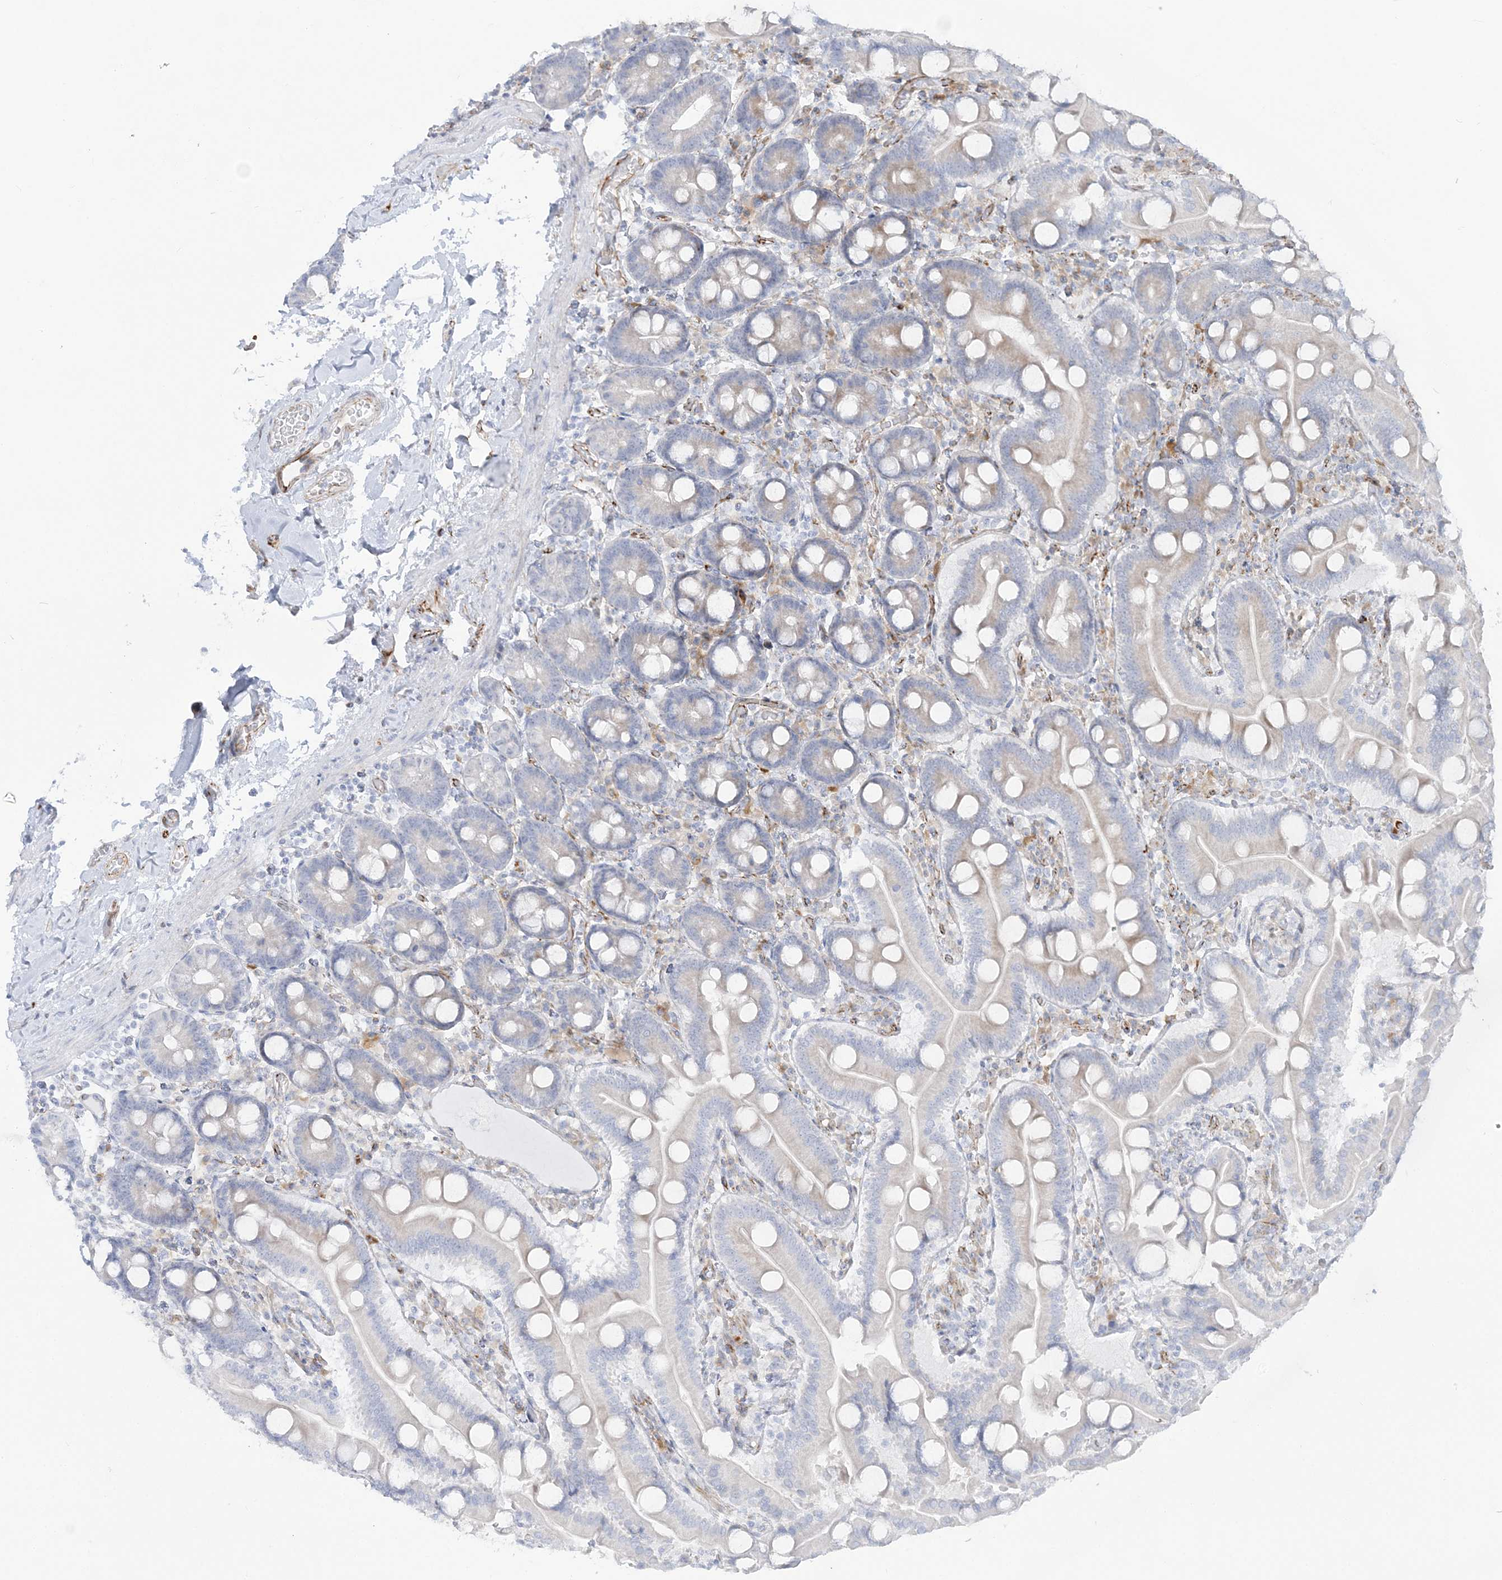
{"staining": {"intensity": "weak", "quantity": "<25%", "location": "cytoplasmic/membranous"}, "tissue": "duodenum", "cell_type": "Glandular cells", "image_type": "normal", "snomed": [{"axis": "morphology", "description": "Normal tissue, NOS"}, {"axis": "topography", "description": "Duodenum"}], "caption": "Immunohistochemical staining of normal duodenum displays no significant expression in glandular cells. The staining was performed using DAB (3,3'-diaminobenzidine) to visualize the protein expression in brown, while the nuclei were stained in blue with hematoxylin (Magnification: 20x).", "gene": "PPIL6", "patient": {"sex": "male", "age": 55}}